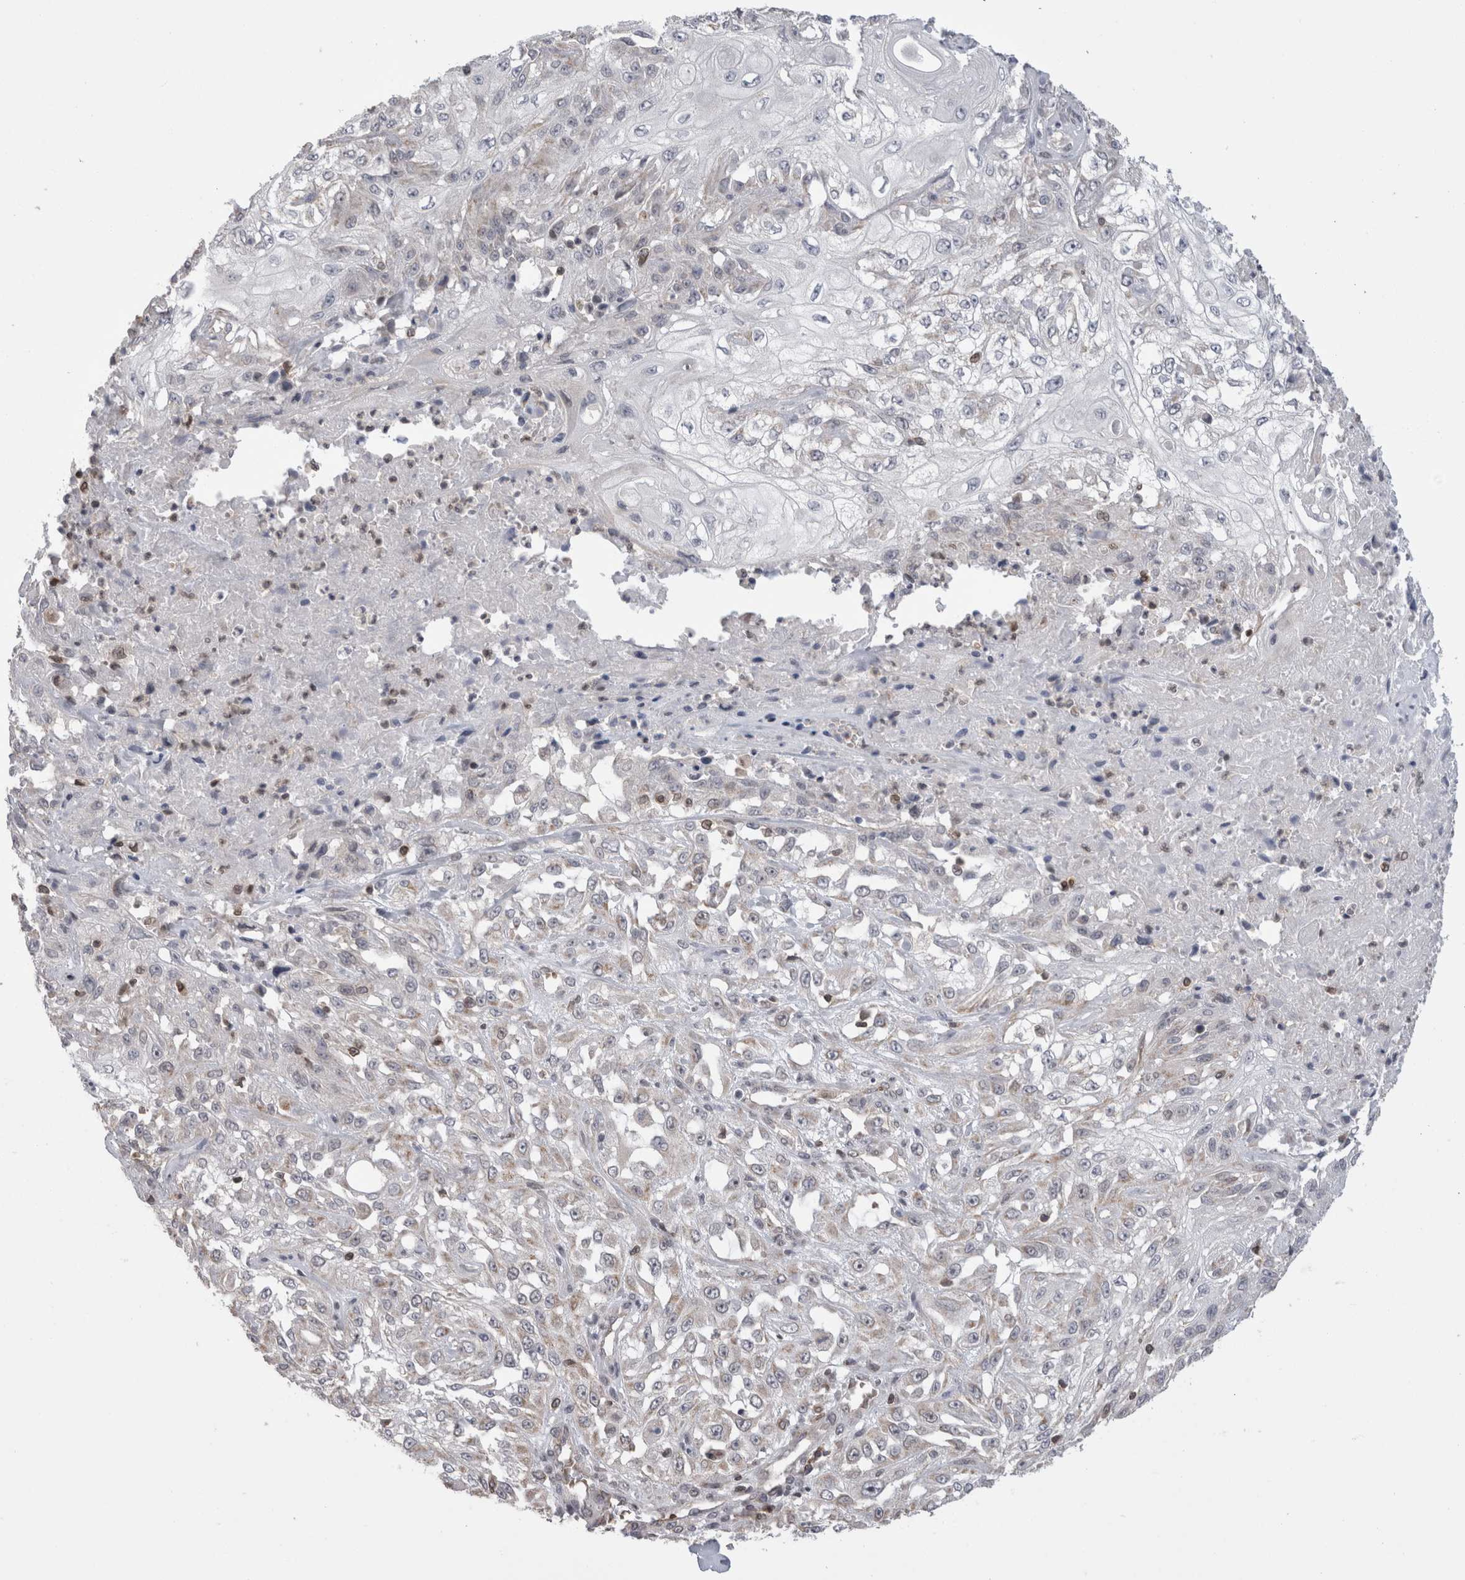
{"staining": {"intensity": "negative", "quantity": "none", "location": "none"}, "tissue": "skin cancer", "cell_type": "Tumor cells", "image_type": "cancer", "snomed": [{"axis": "morphology", "description": "Squamous cell carcinoma, NOS"}, {"axis": "morphology", "description": "Squamous cell carcinoma, metastatic, NOS"}, {"axis": "topography", "description": "Skin"}, {"axis": "topography", "description": "Lymph node"}], "caption": "This micrograph is of skin cancer (squamous cell carcinoma) stained with immunohistochemistry (IHC) to label a protein in brown with the nuclei are counter-stained blue. There is no staining in tumor cells. (Brightfield microscopy of DAB (3,3'-diaminobenzidine) immunohistochemistry (IHC) at high magnification).", "gene": "DARS2", "patient": {"sex": "male", "age": 75}}